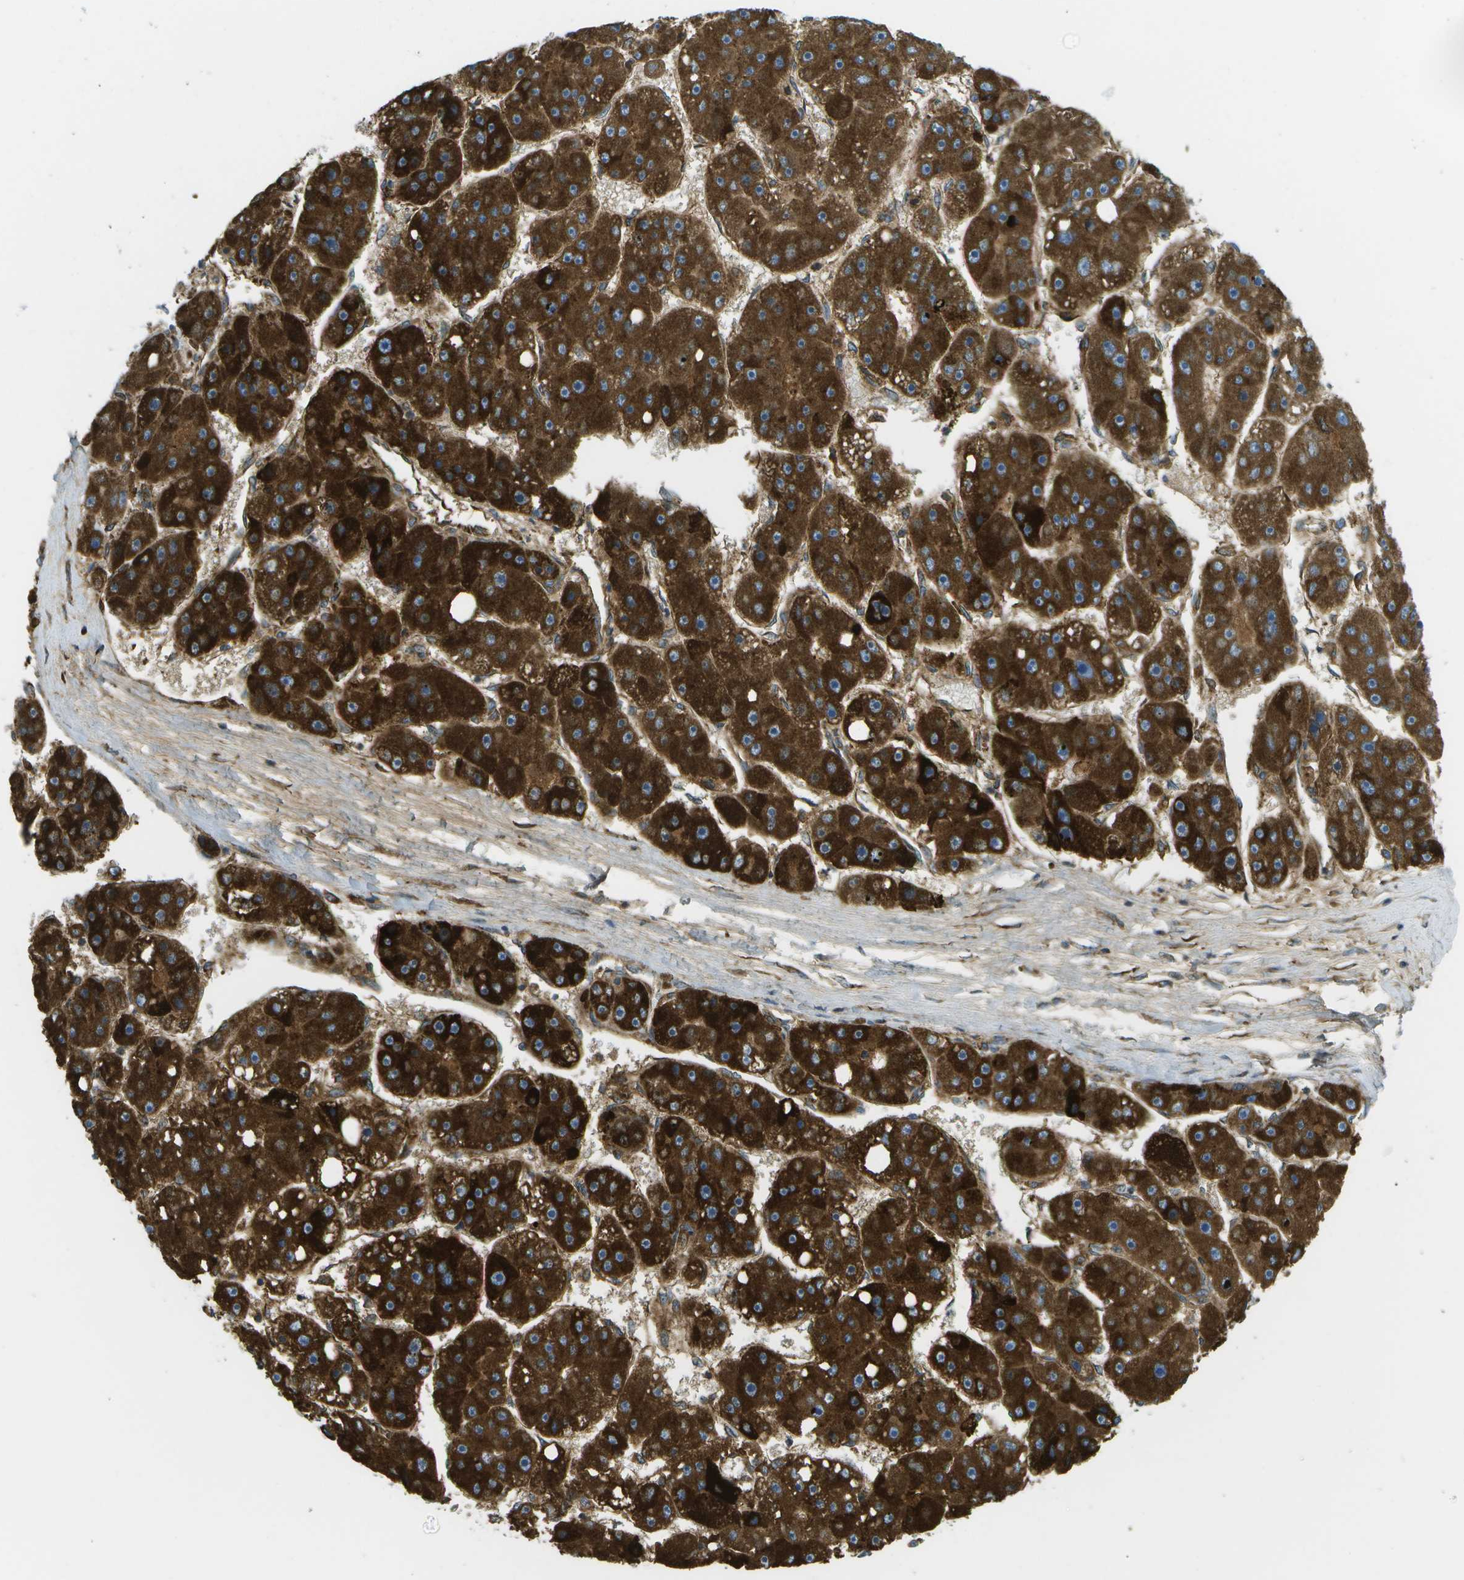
{"staining": {"intensity": "strong", "quantity": ">75%", "location": "cytoplasmic/membranous"}, "tissue": "liver cancer", "cell_type": "Tumor cells", "image_type": "cancer", "snomed": [{"axis": "morphology", "description": "Carcinoma, Hepatocellular, NOS"}, {"axis": "topography", "description": "Liver"}], "caption": "Strong cytoplasmic/membranous expression for a protein is appreciated in about >75% of tumor cells of liver cancer (hepatocellular carcinoma) using immunohistochemistry (IHC).", "gene": "USP30", "patient": {"sex": "female", "age": 61}}